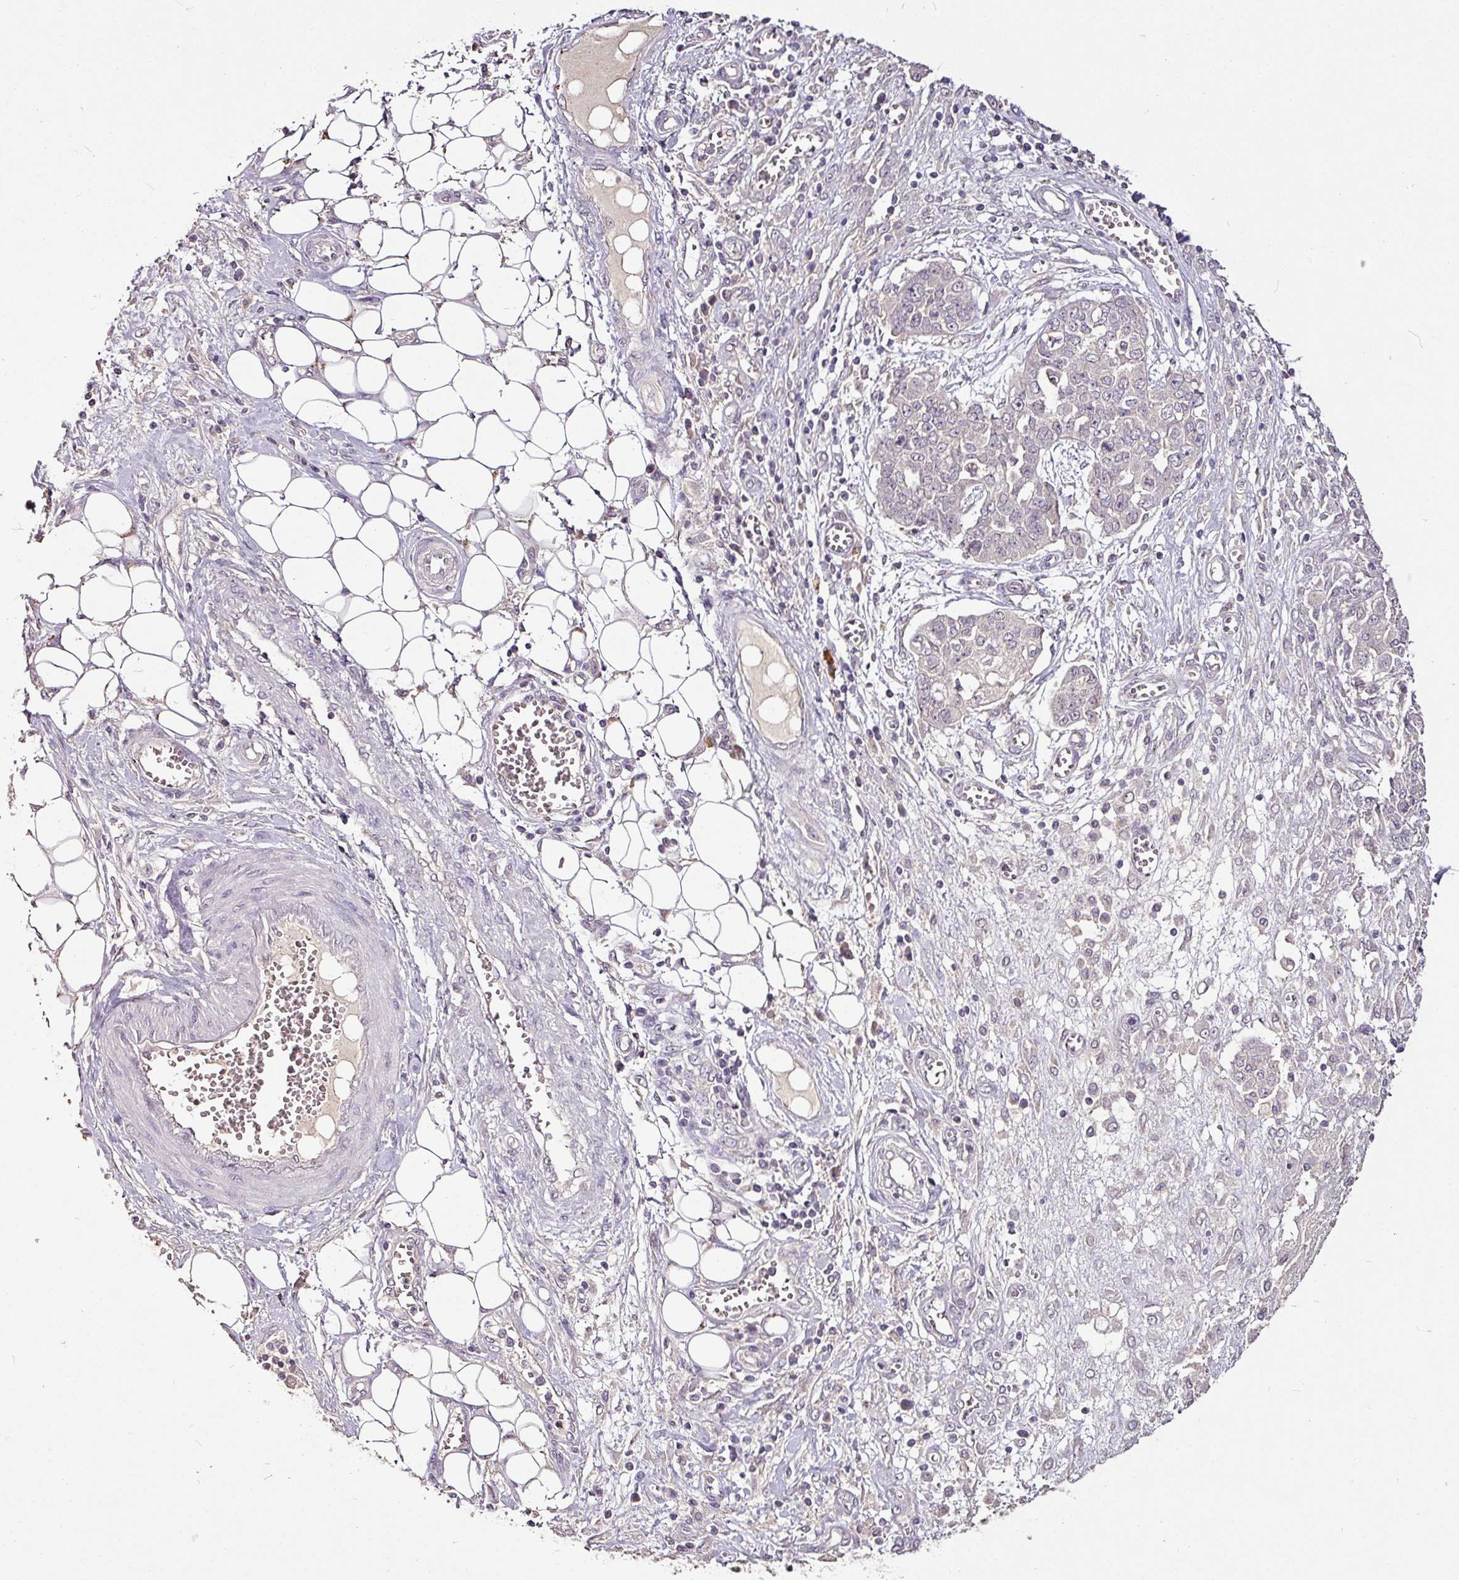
{"staining": {"intensity": "negative", "quantity": "none", "location": "none"}, "tissue": "ovarian cancer", "cell_type": "Tumor cells", "image_type": "cancer", "snomed": [{"axis": "morphology", "description": "Cystadenocarcinoma, serous, NOS"}, {"axis": "topography", "description": "Soft tissue"}, {"axis": "topography", "description": "Ovary"}], "caption": "Serous cystadenocarcinoma (ovarian) was stained to show a protein in brown. There is no significant staining in tumor cells.", "gene": "RPL38", "patient": {"sex": "female", "age": 57}}